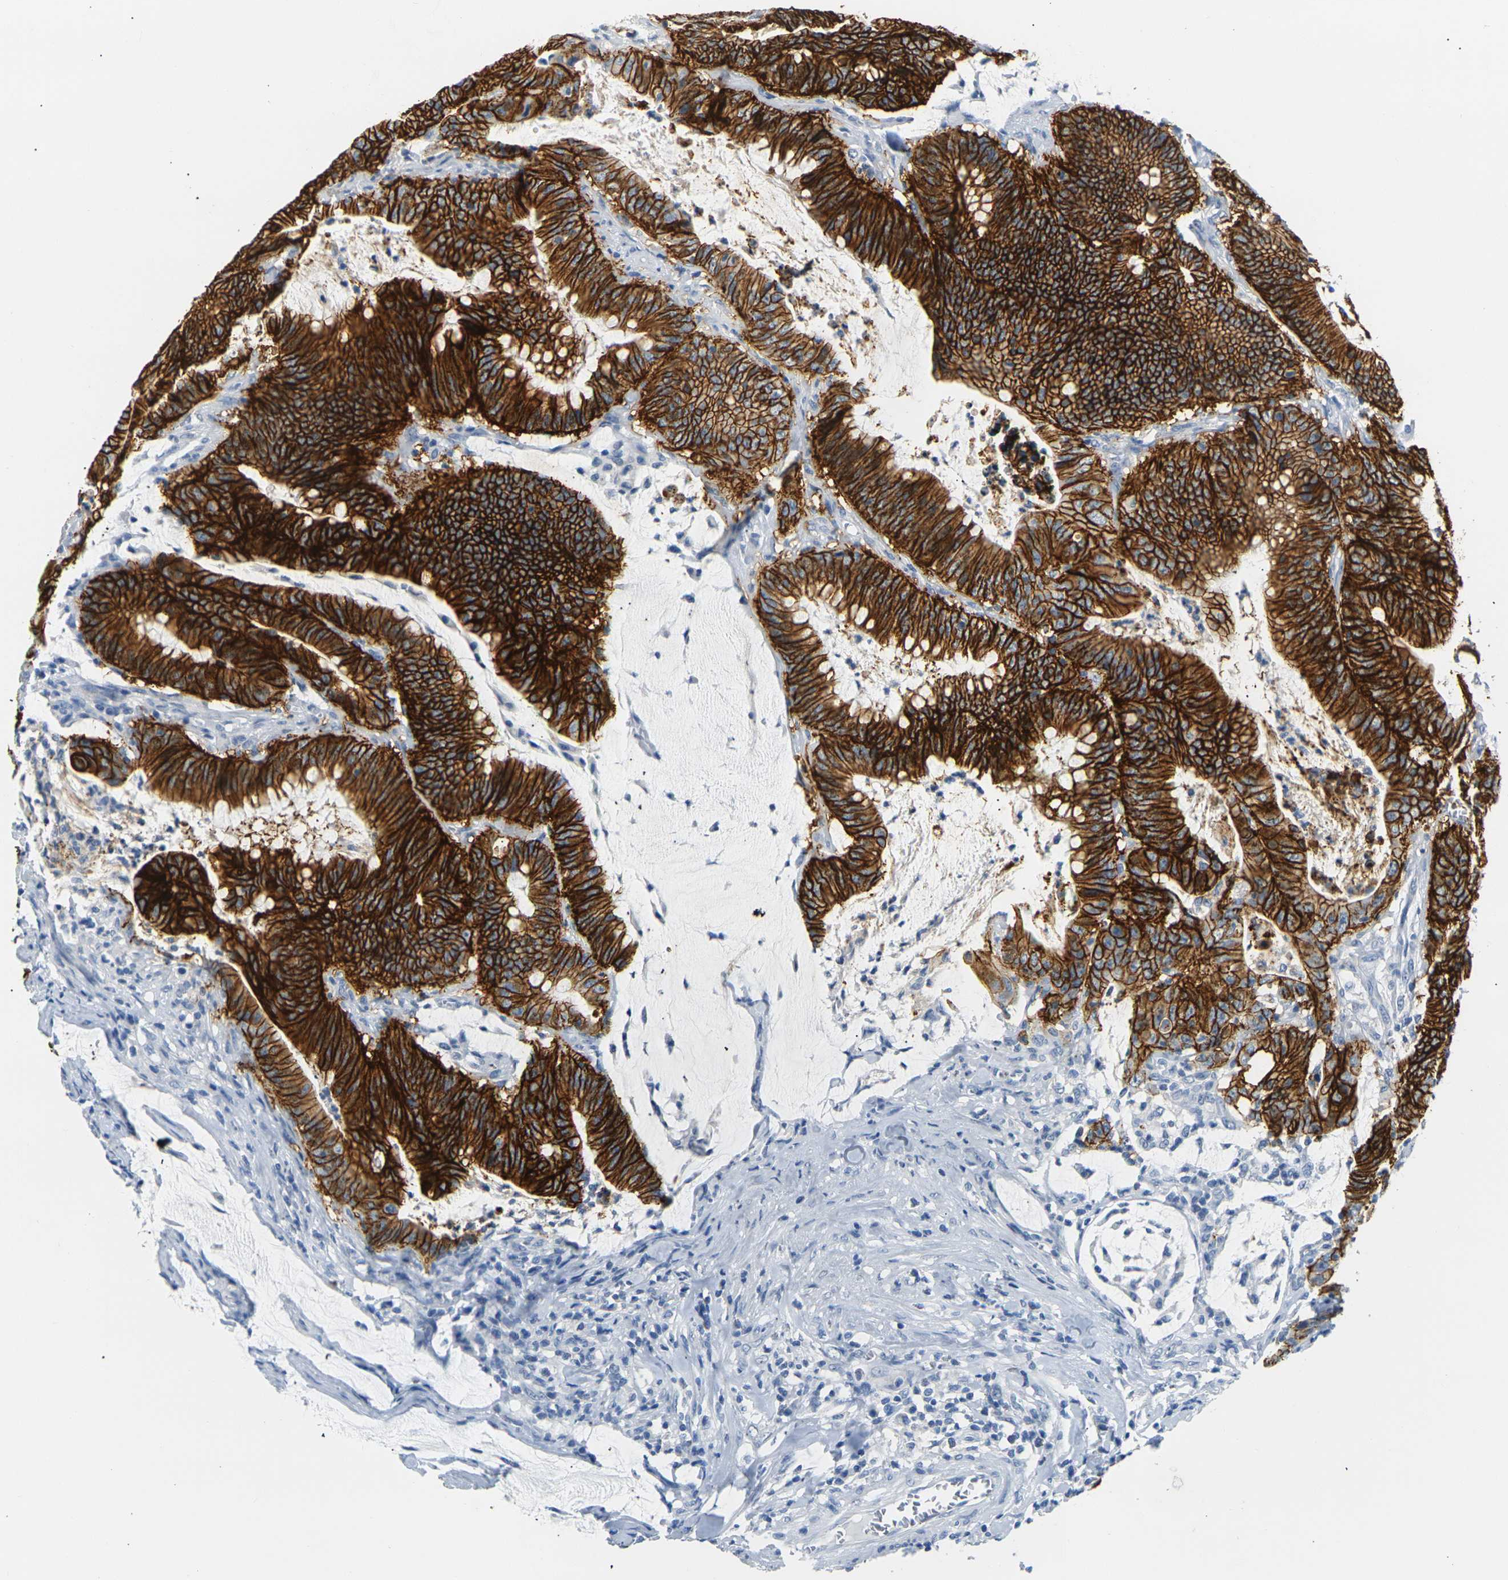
{"staining": {"intensity": "strong", "quantity": ">75%", "location": "cytoplasmic/membranous"}, "tissue": "colorectal cancer", "cell_type": "Tumor cells", "image_type": "cancer", "snomed": [{"axis": "morphology", "description": "Adenocarcinoma, NOS"}, {"axis": "topography", "description": "Colon"}], "caption": "Human colorectal adenocarcinoma stained with a brown dye exhibits strong cytoplasmic/membranous positive staining in approximately >75% of tumor cells.", "gene": "CLDN7", "patient": {"sex": "male", "age": 45}}